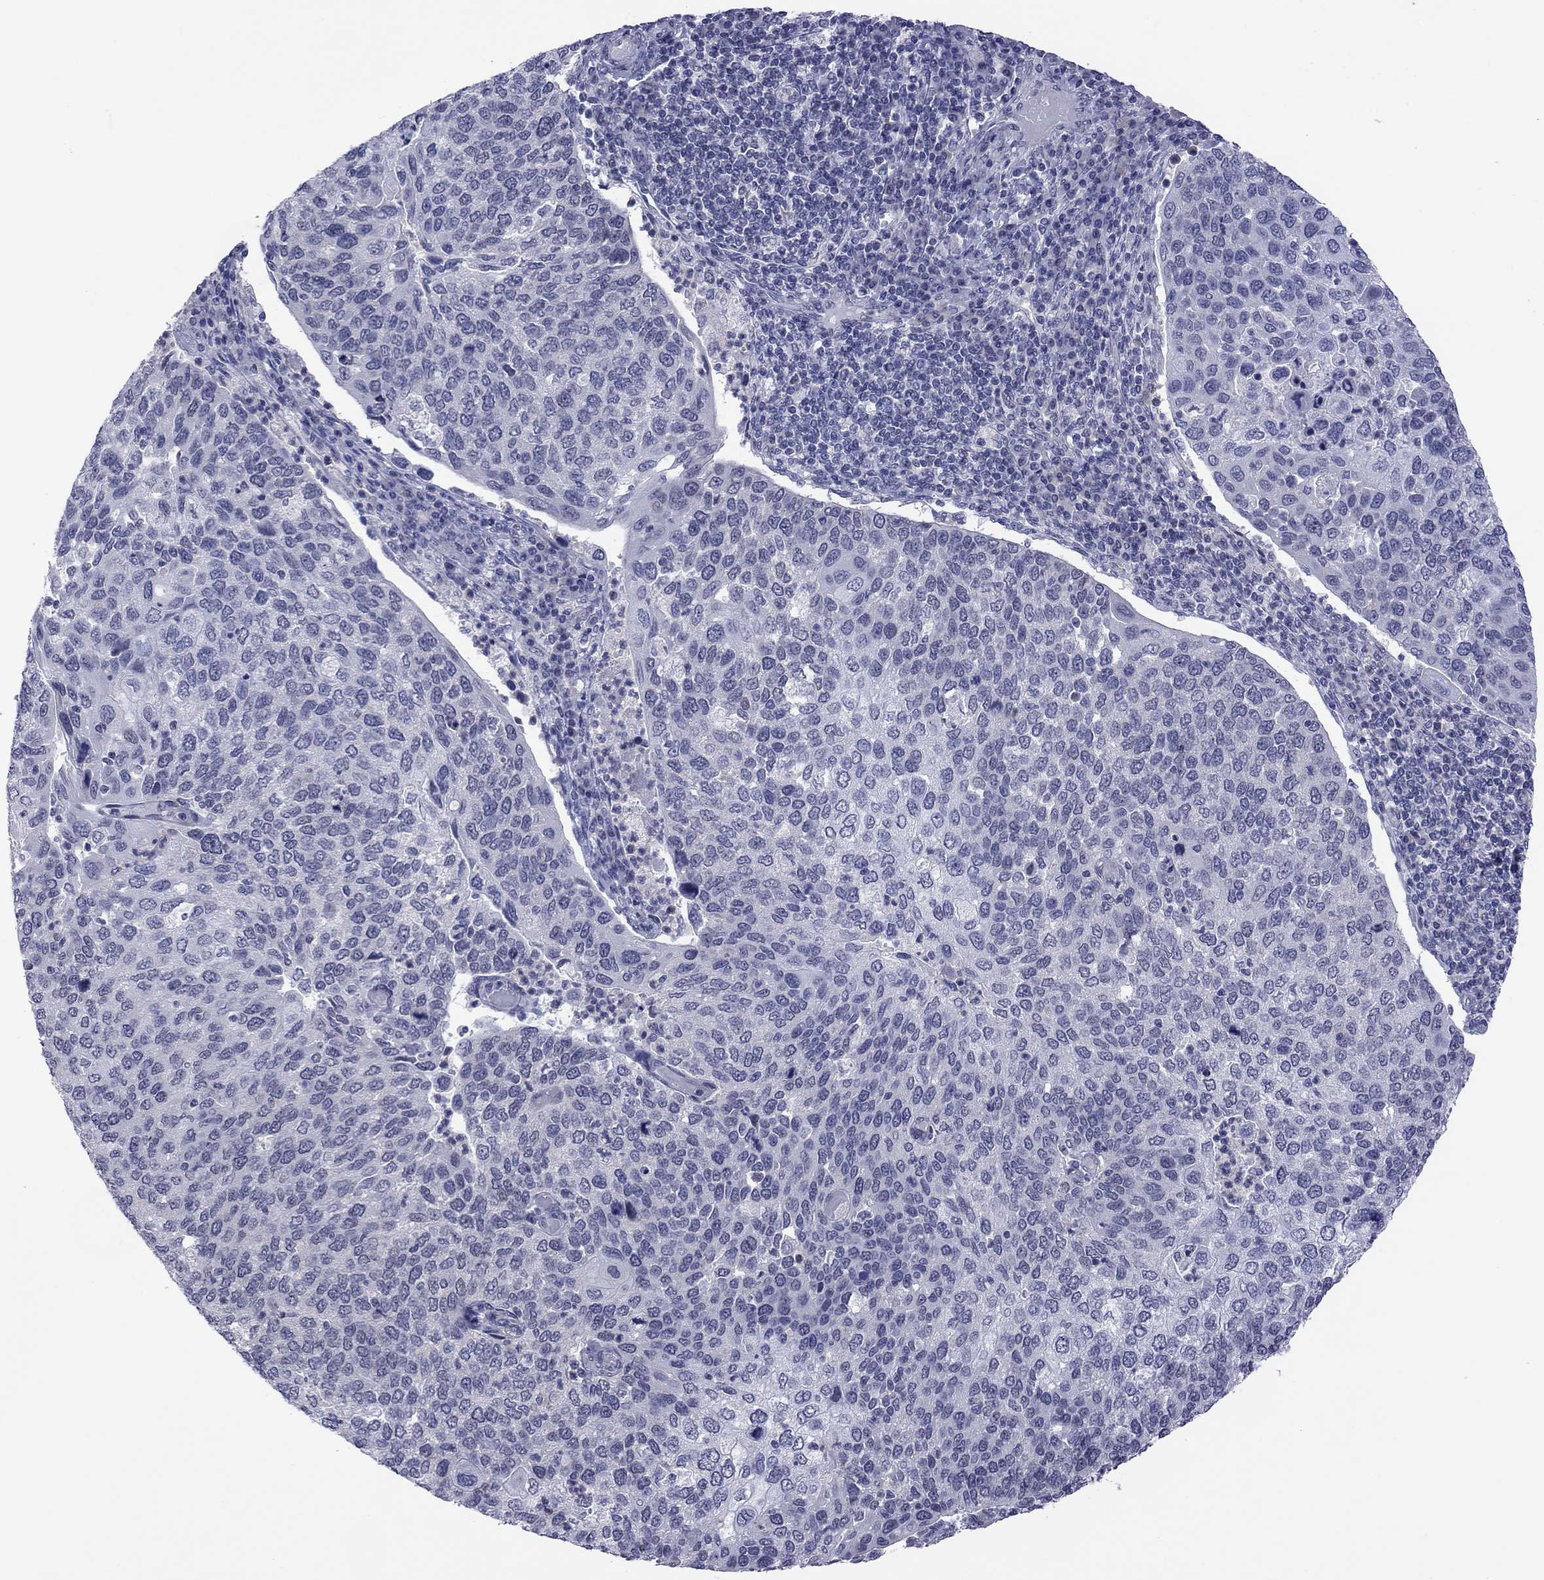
{"staining": {"intensity": "negative", "quantity": "none", "location": "none"}, "tissue": "cervical cancer", "cell_type": "Tumor cells", "image_type": "cancer", "snomed": [{"axis": "morphology", "description": "Squamous cell carcinoma, NOS"}, {"axis": "topography", "description": "Cervix"}], "caption": "This micrograph is of squamous cell carcinoma (cervical) stained with IHC to label a protein in brown with the nuclei are counter-stained blue. There is no positivity in tumor cells.", "gene": "POU5F2", "patient": {"sex": "female", "age": 54}}